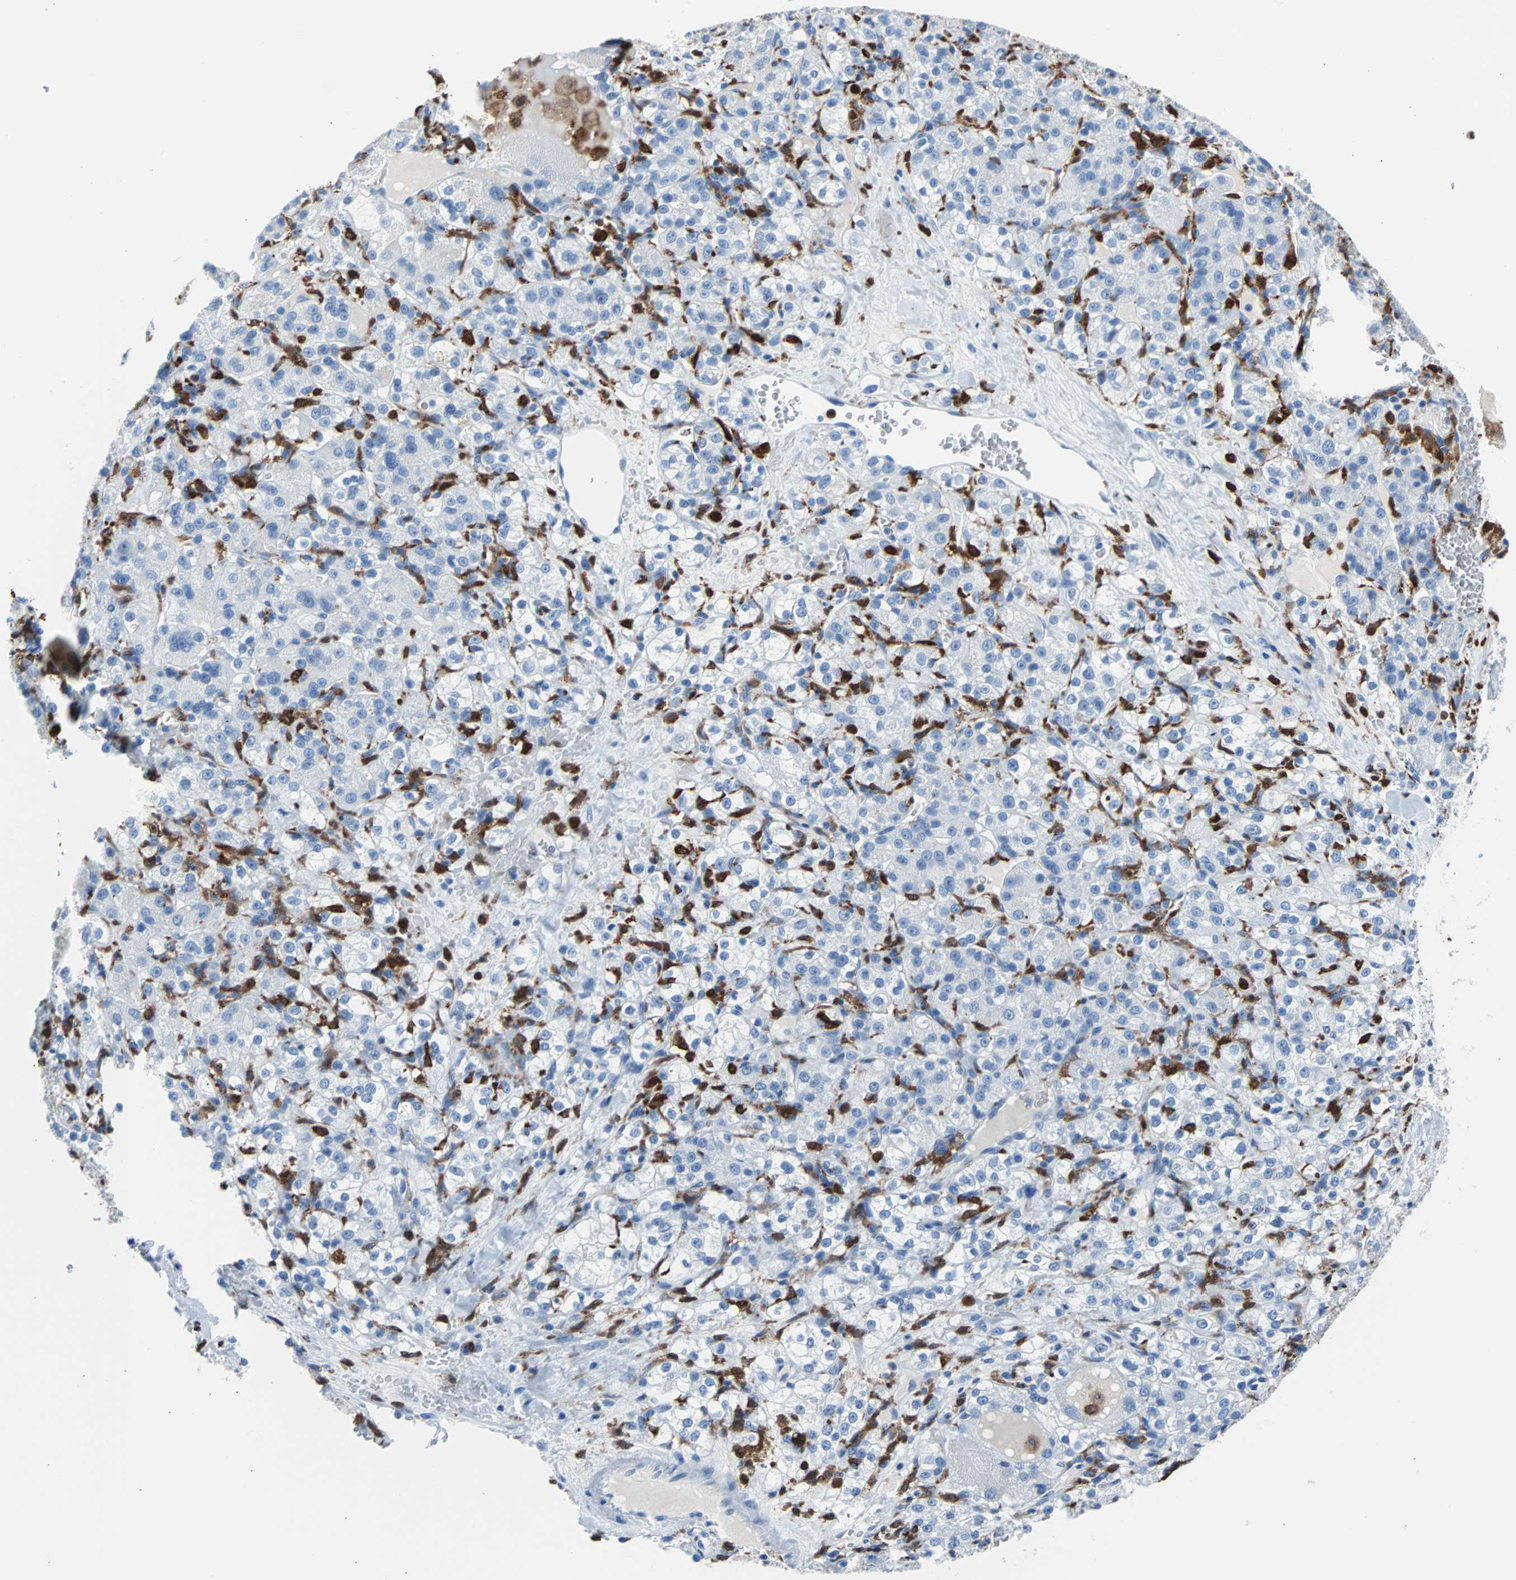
{"staining": {"intensity": "negative", "quantity": "none", "location": "none"}, "tissue": "renal cancer", "cell_type": "Tumor cells", "image_type": "cancer", "snomed": [{"axis": "morphology", "description": "Normal tissue, NOS"}, {"axis": "morphology", "description": "Adenocarcinoma, NOS"}, {"axis": "topography", "description": "Kidney"}], "caption": "Tumor cells show no significant expression in adenocarcinoma (renal). (Immunohistochemistry, brightfield microscopy, high magnification).", "gene": "SYK", "patient": {"sex": "male", "age": 61}}